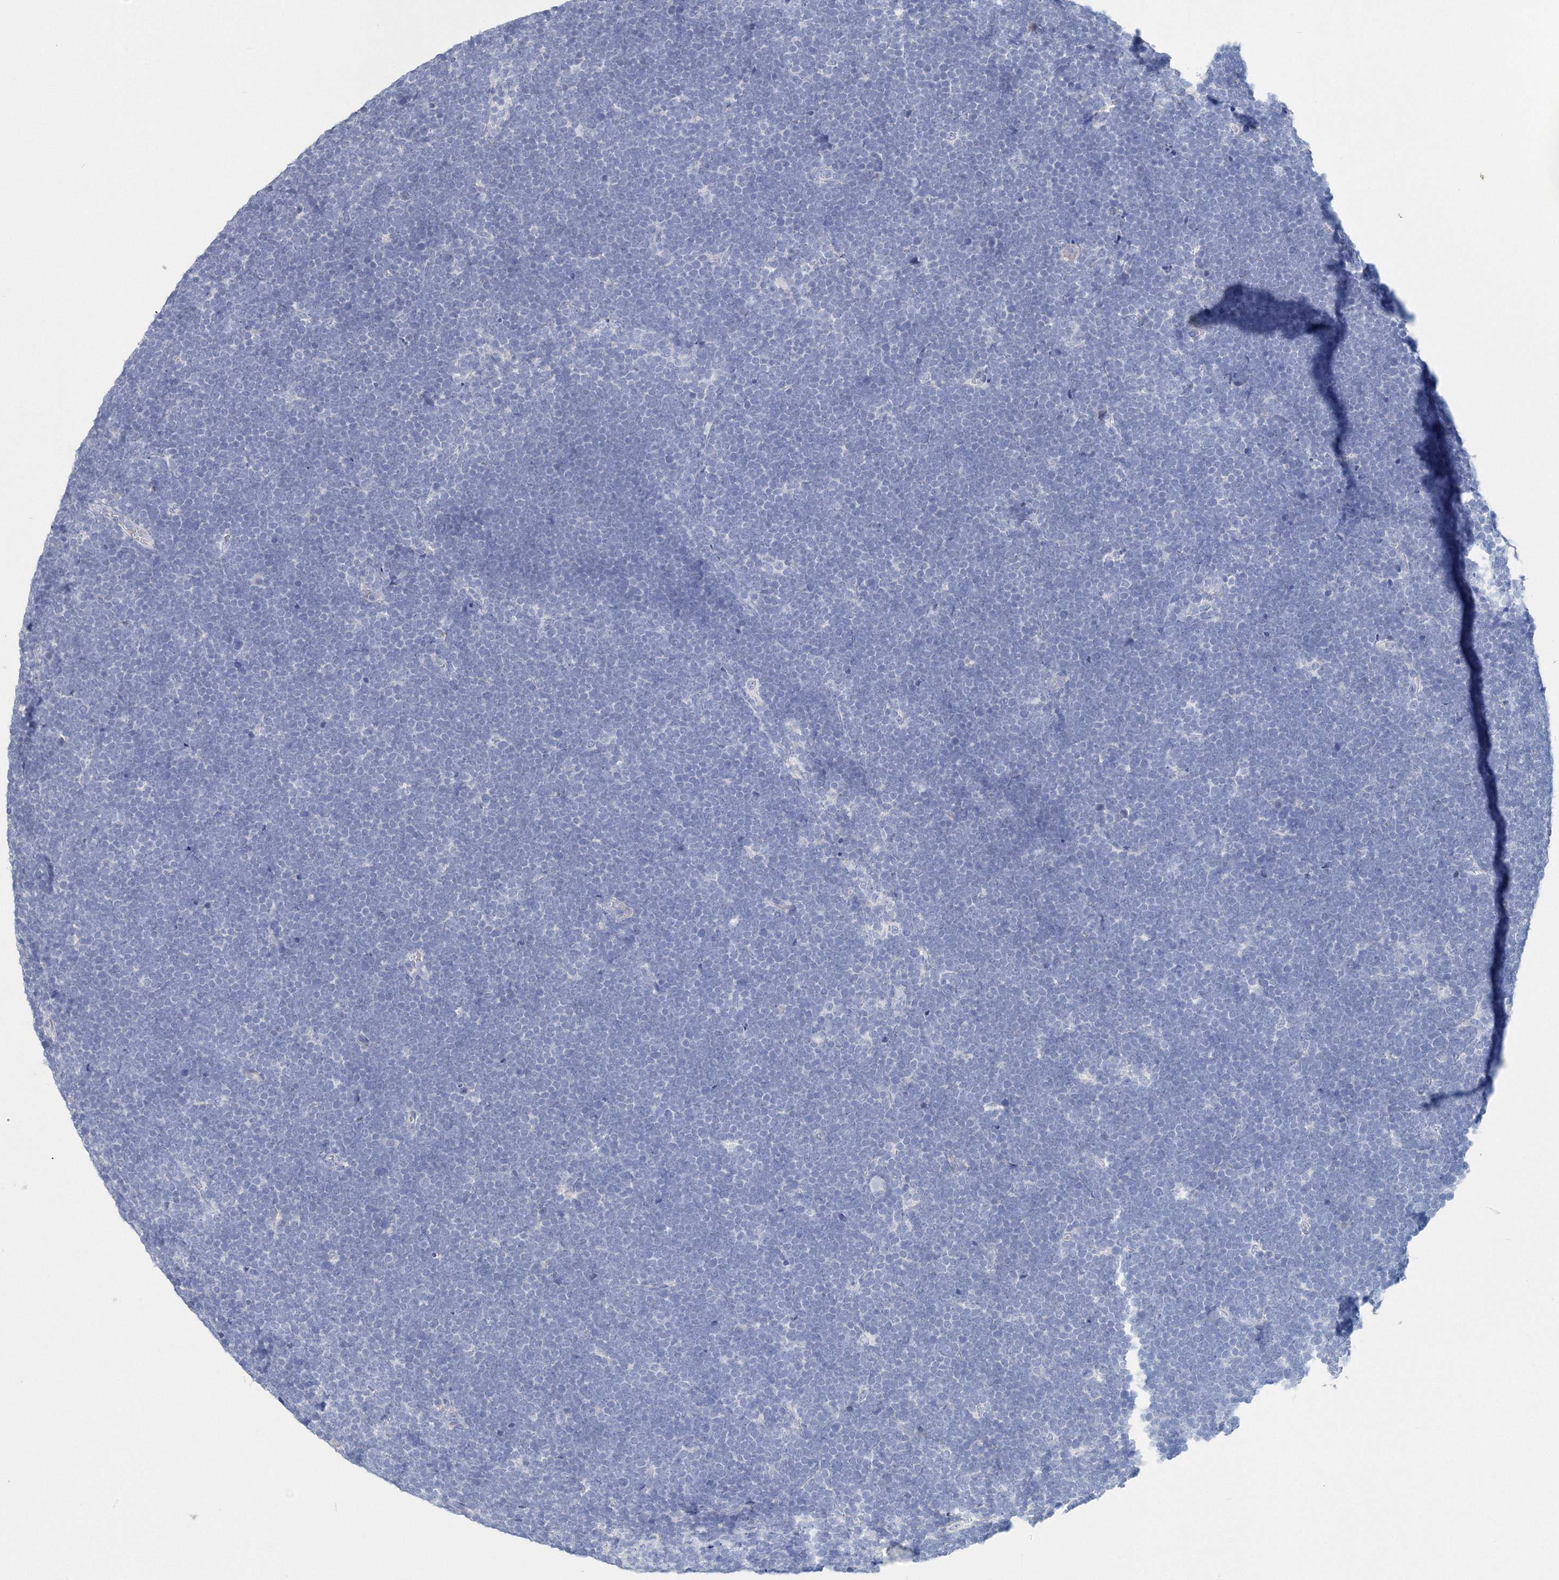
{"staining": {"intensity": "negative", "quantity": "none", "location": "none"}, "tissue": "lymphoma", "cell_type": "Tumor cells", "image_type": "cancer", "snomed": [{"axis": "morphology", "description": "Malignant lymphoma, non-Hodgkin's type, High grade"}, {"axis": "topography", "description": "Lymph node"}], "caption": "DAB immunohistochemical staining of malignant lymphoma, non-Hodgkin's type (high-grade) shows no significant expression in tumor cells. (DAB (3,3'-diaminobenzidine) immunohistochemistry with hematoxylin counter stain).", "gene": "OSBPL6", "patient": {"sex": "male", "age": 13}}